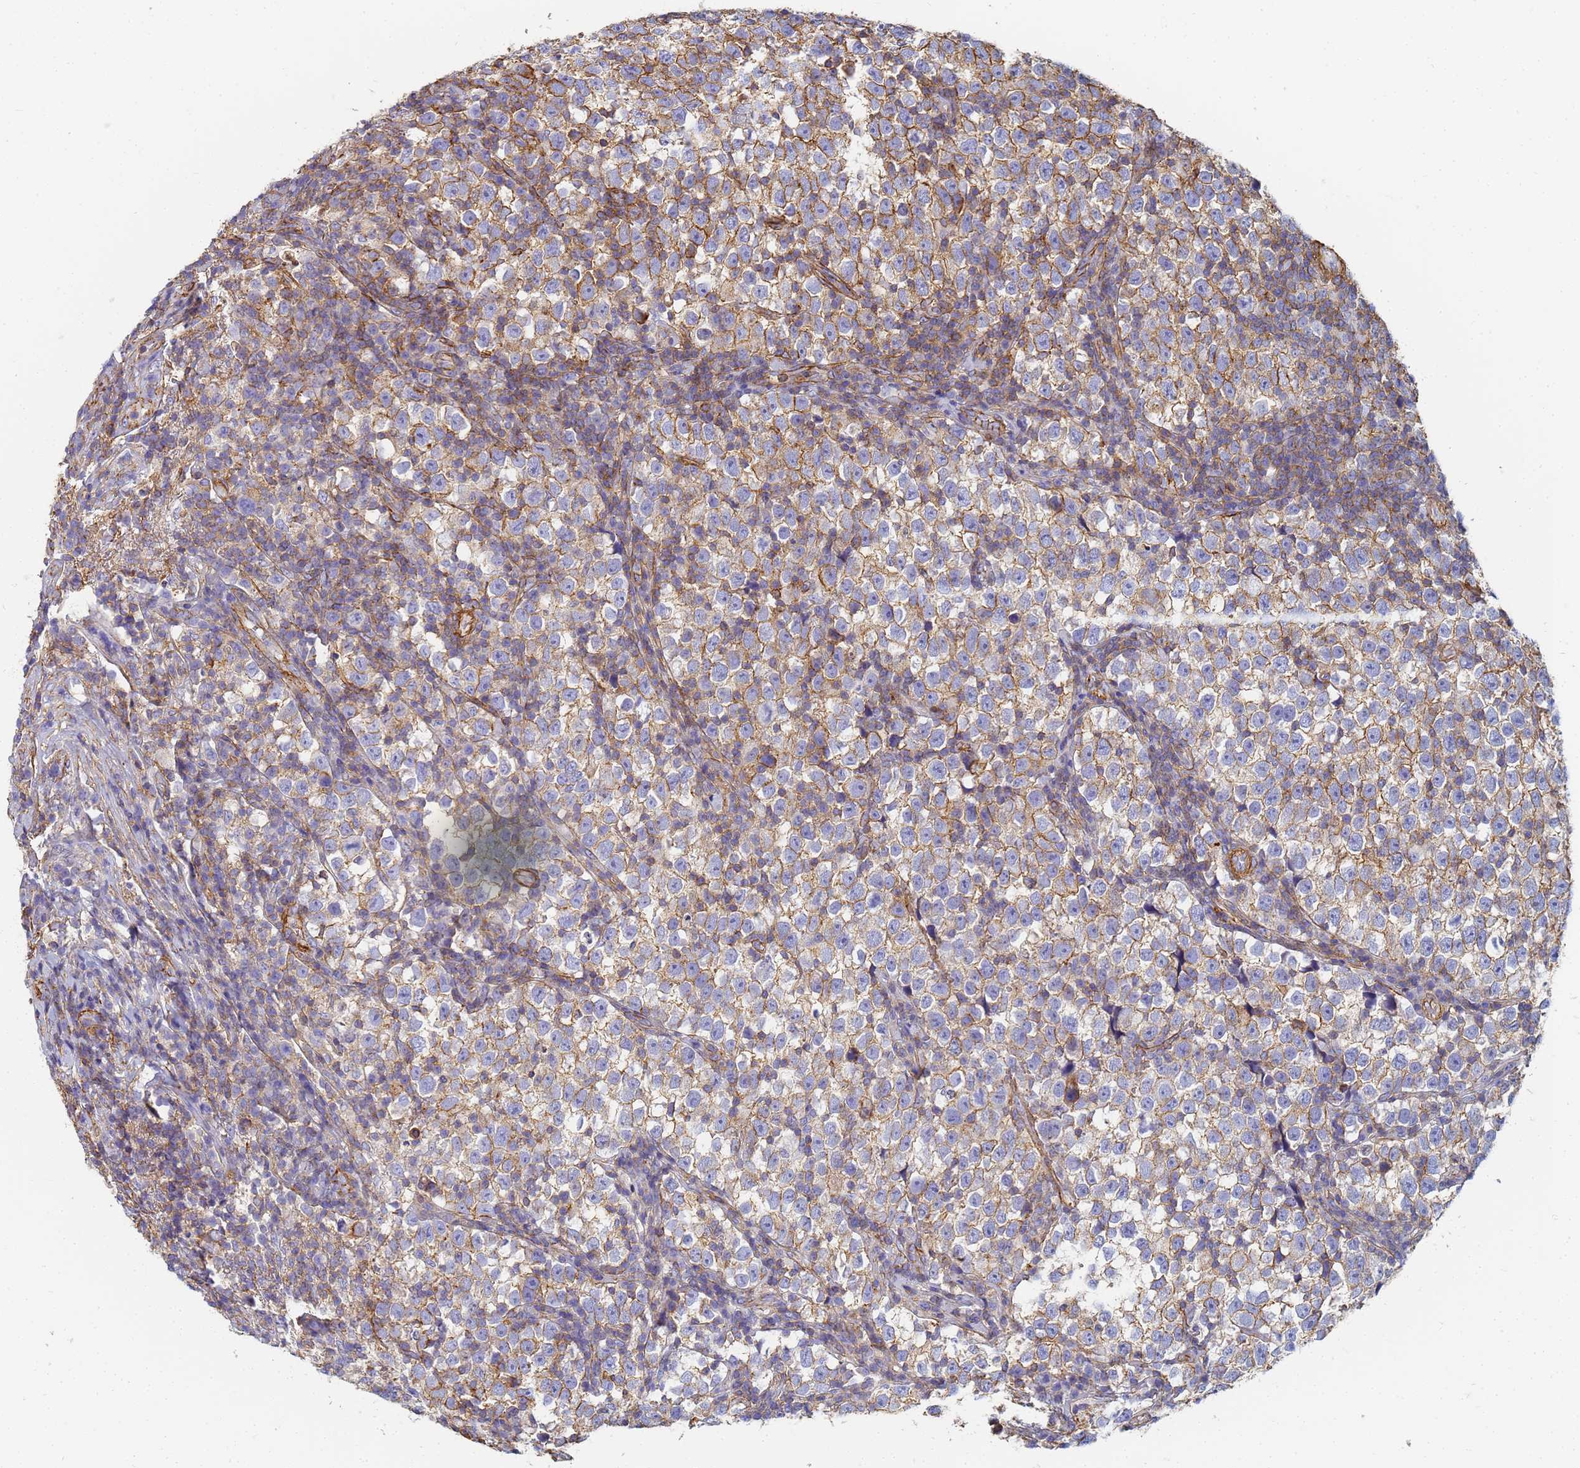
{"staining": {"intensity": "moderate", "quantity": ">75%", "location": "cytoplasmic/membranous"}, "tissue": "testis cancer", "cell_type": "Tumor cells", "image_type": "cancer", "snomed": [{"axis": "morphology", "description": "Normal tissue, NOS"}, {"axis": "morphology", "description": "Seminoma, NOS"}, {"axis": "topography", "description": "Testis"}], "caption": "Human testis cancer (seminoma) stained for a protein (brown) demonstrates moderate cytoplasmic/membranous positive expression in about >75% of tumor cells.", "gene": "TPM1", "patient": {"sex": "male", "age": 43}}